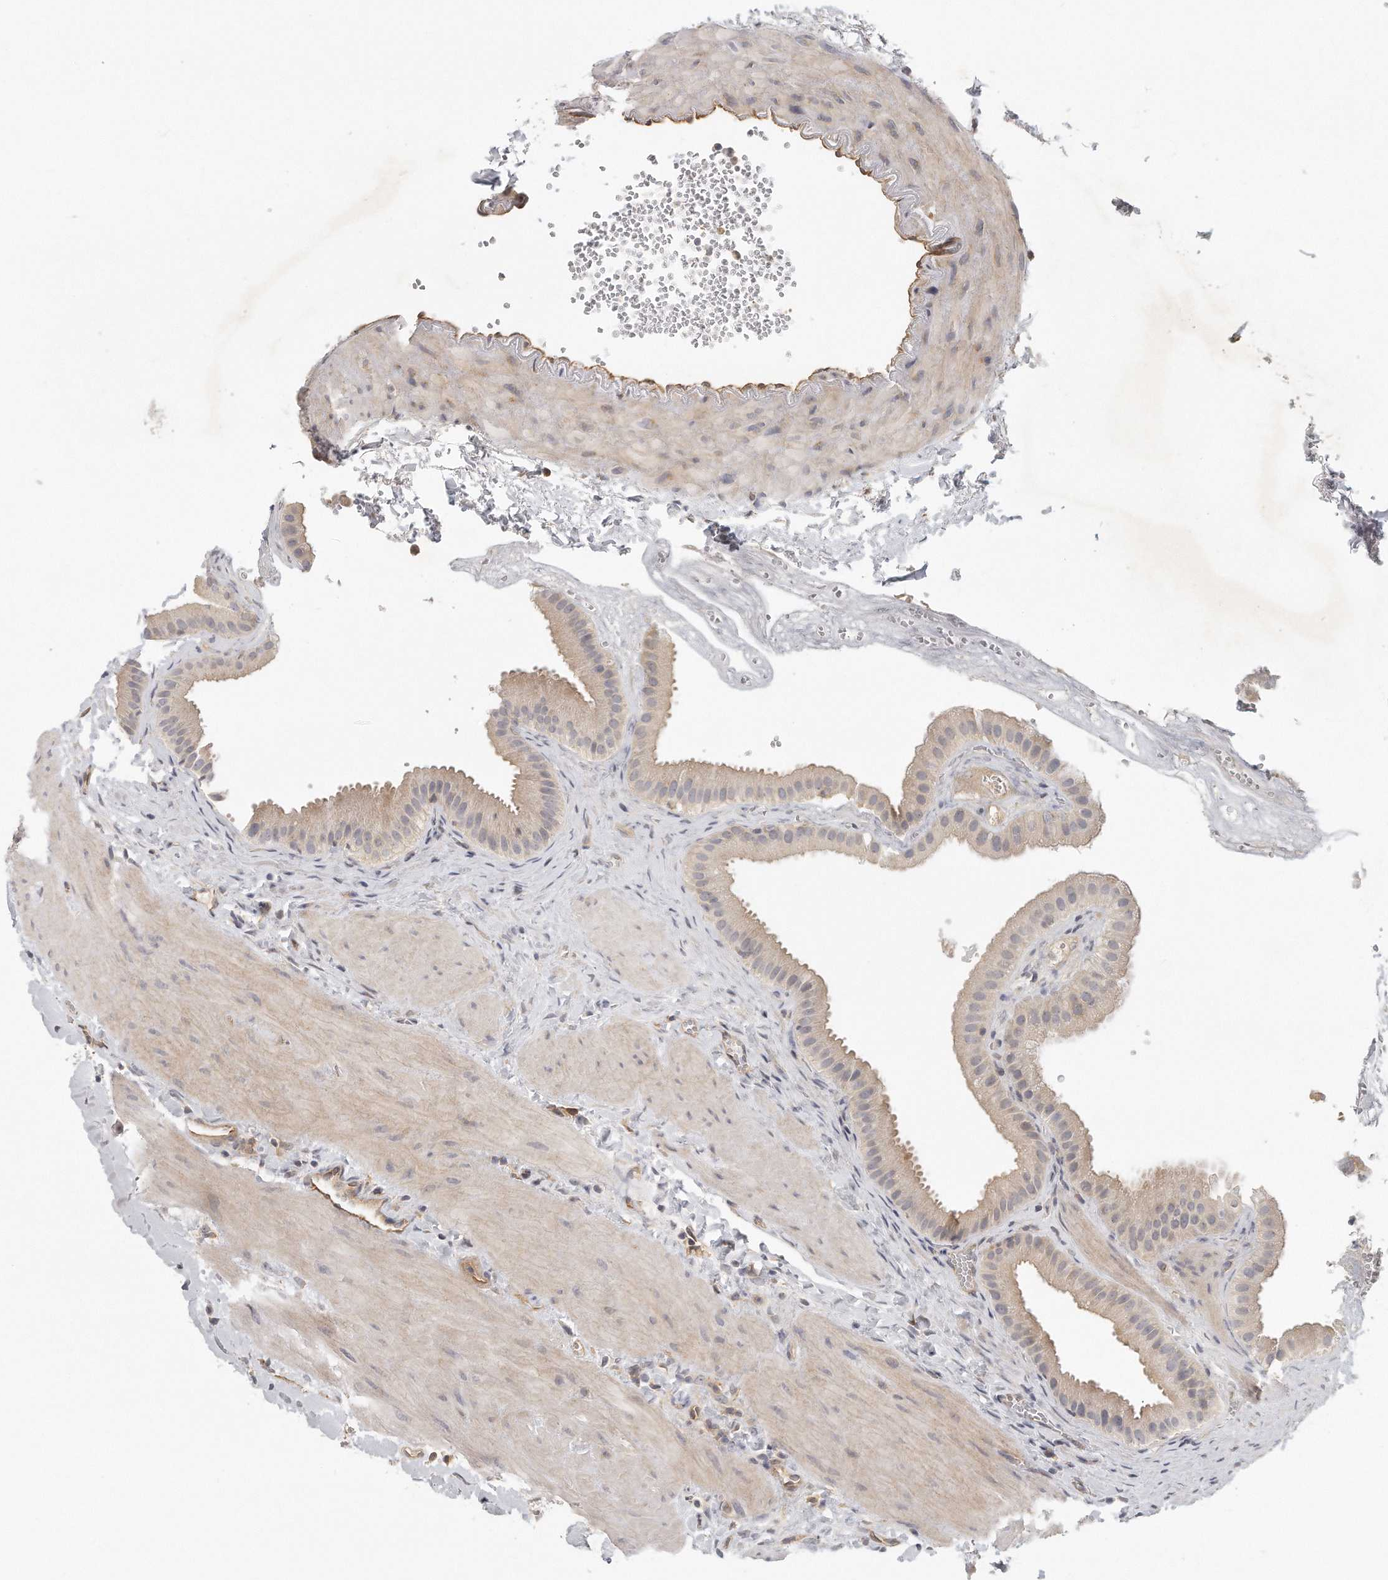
{"staining": {"intensity": "negative", "quantity": "none", "location": "none"}, "tissue": "gallbladder", "cell_type": "Glandular cells", "image_type": "normal", "snomed": [{"axis": "morphology", "description": "Normal tissue, NOS"}, {"axis": "topography", "description": "Gallbladder"}], "caption": "The micrograph displays no significant expression in glandular cells of gallbladder.", "gene": "MTERF4", "patient": {"sex": "male", "age": 55}}